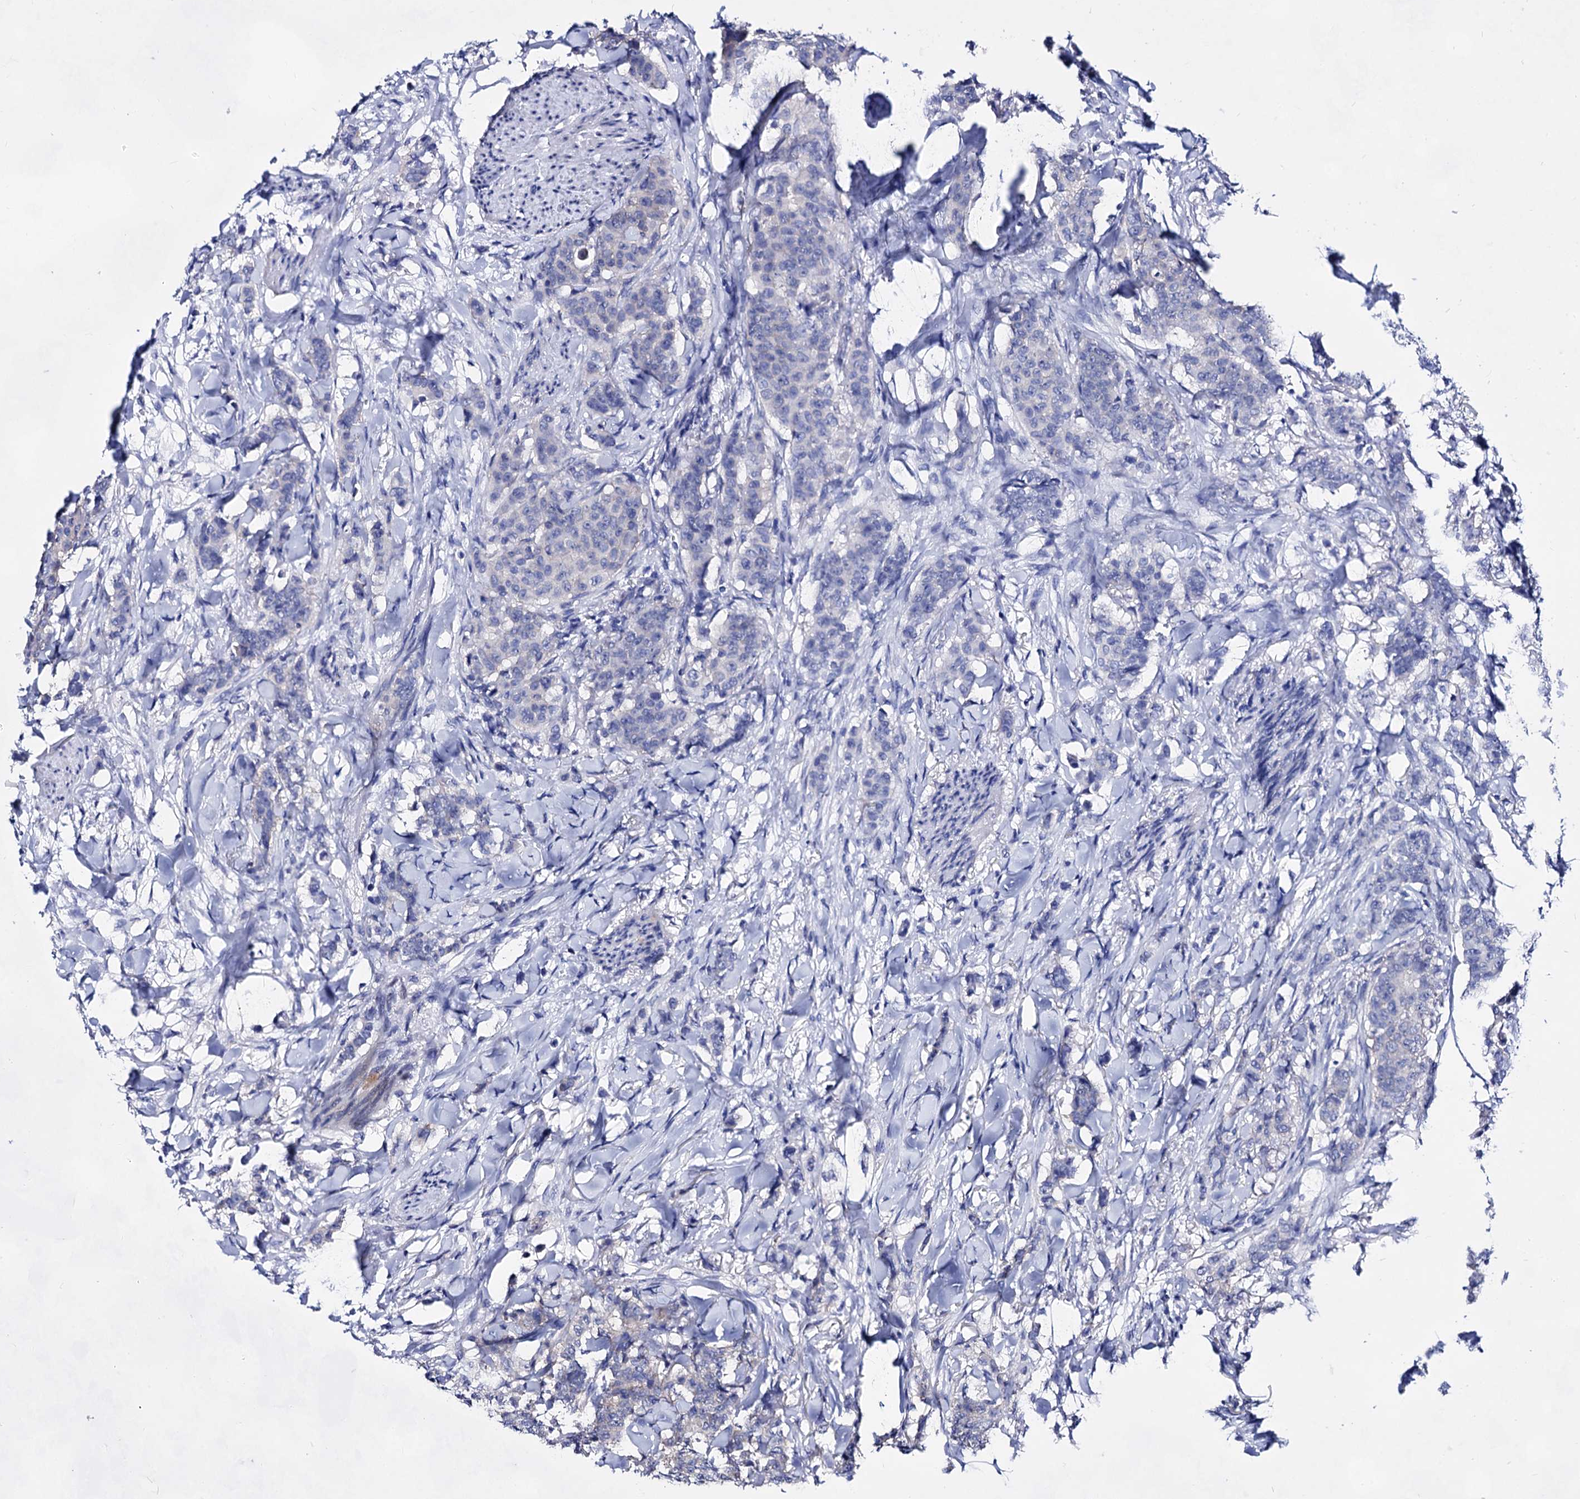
{"staining": {"intensity": "negative", "quantity": "none", "location": "none"}, "tissue": "breast cancer", "cell_type": "Tumor cells", "image_type": "cancer", "snomed": [{"axis": "morphology", "description": "Duct carcinoma"}, {"axis": "topography", "description": "Breast"}], "caption": "A high-resolution photomicrograph shows IHC staining of breast cancer (infiltrating ductal carcinoma), which shows no significant positivity in tumor cells.", "gene": "PLIN1", "patient": {"sex": "female", "age": 40}}